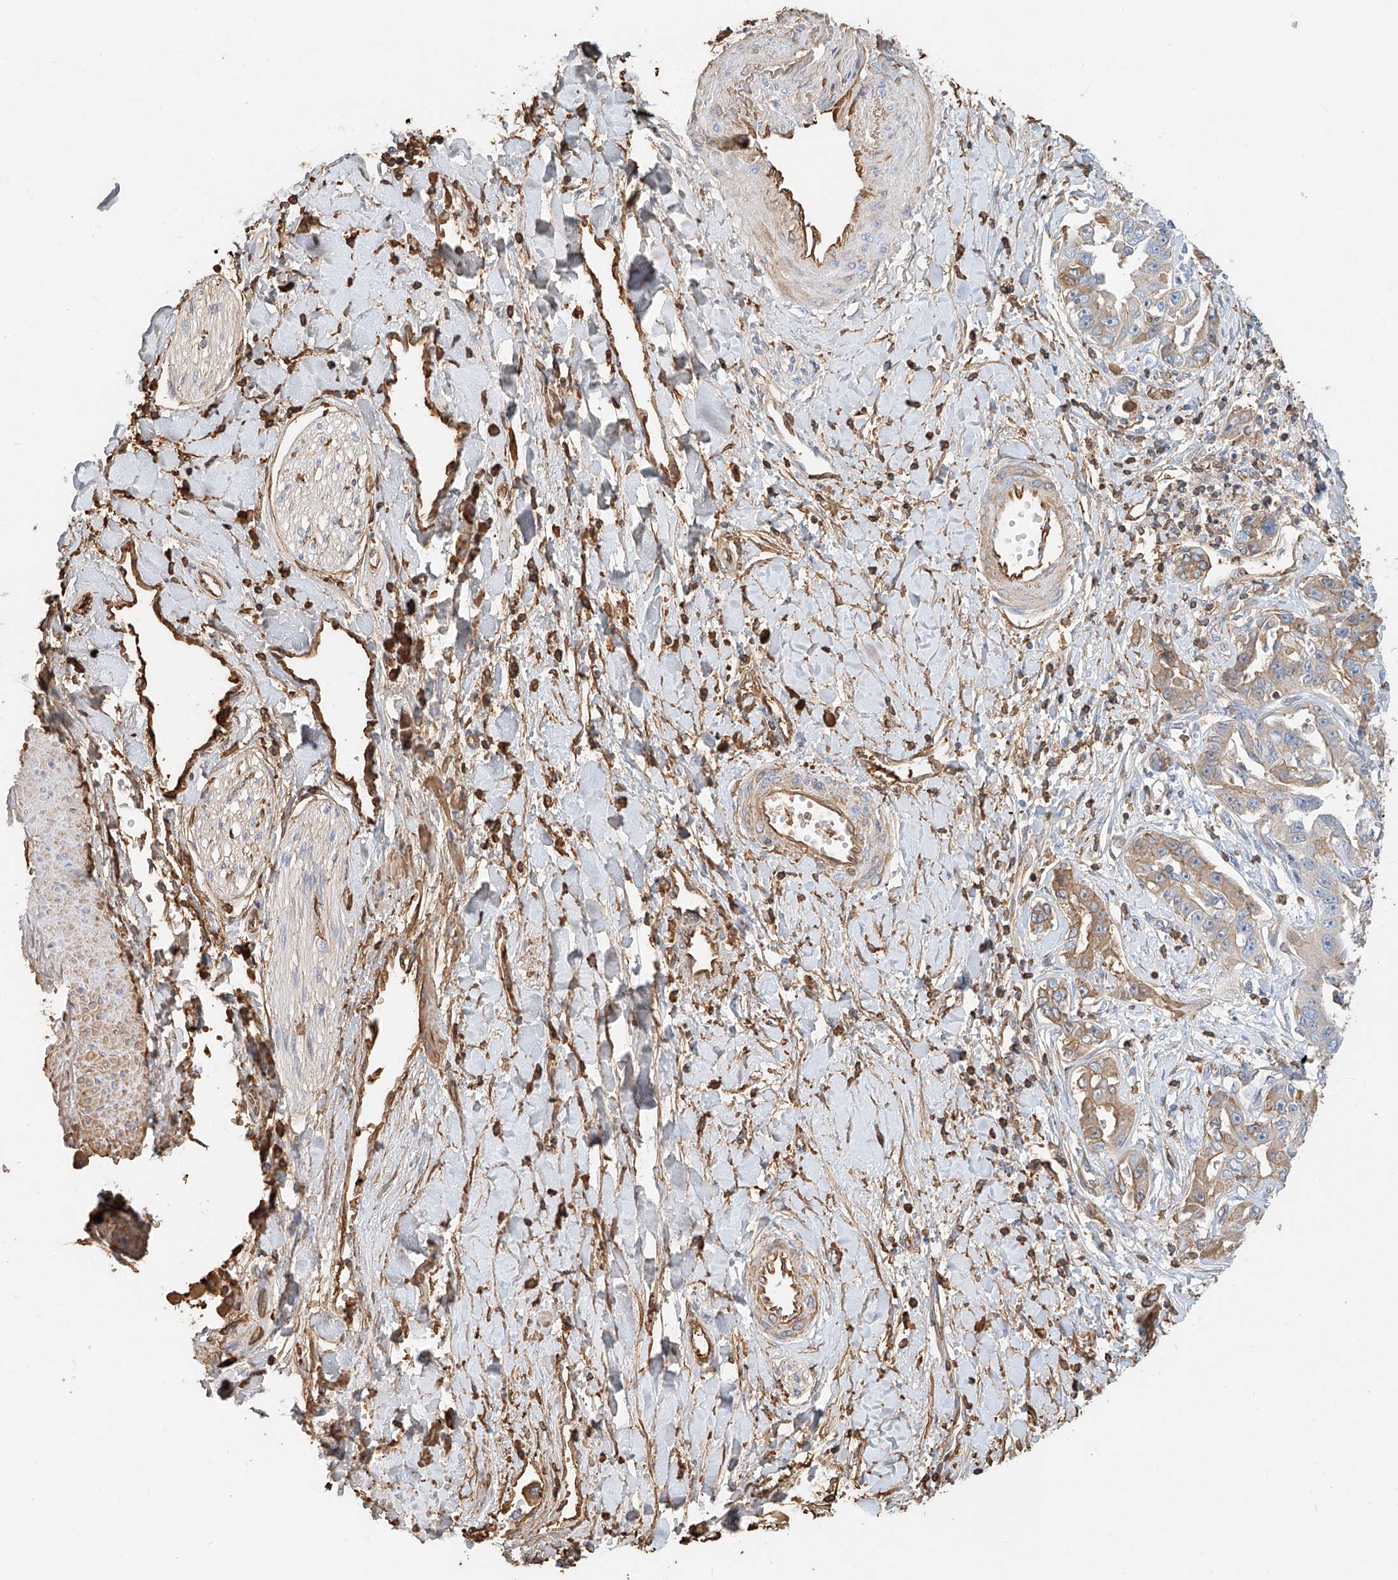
{"staining": {"intensity": "moderate", "quantity": "25%-75%", "location": "cytoplasmic/membranous"}, "tissue": "liver cancer", "cell_type": "Tumor cells", "image_type": "cancer", "snomed": [{"axis": "morphology", "description": "Cholangiocarcinoma"}, {"axis": "topography", "description": "Liver"}], "caption": "This is an image of immunohistochemistry (IHC) staining of liver cancer, which shows moderate positivity in the cytoplasmic/membranous of tumor cells.", "gene": "ZFP30", "patient": {"sex": "male", "age": 59}}